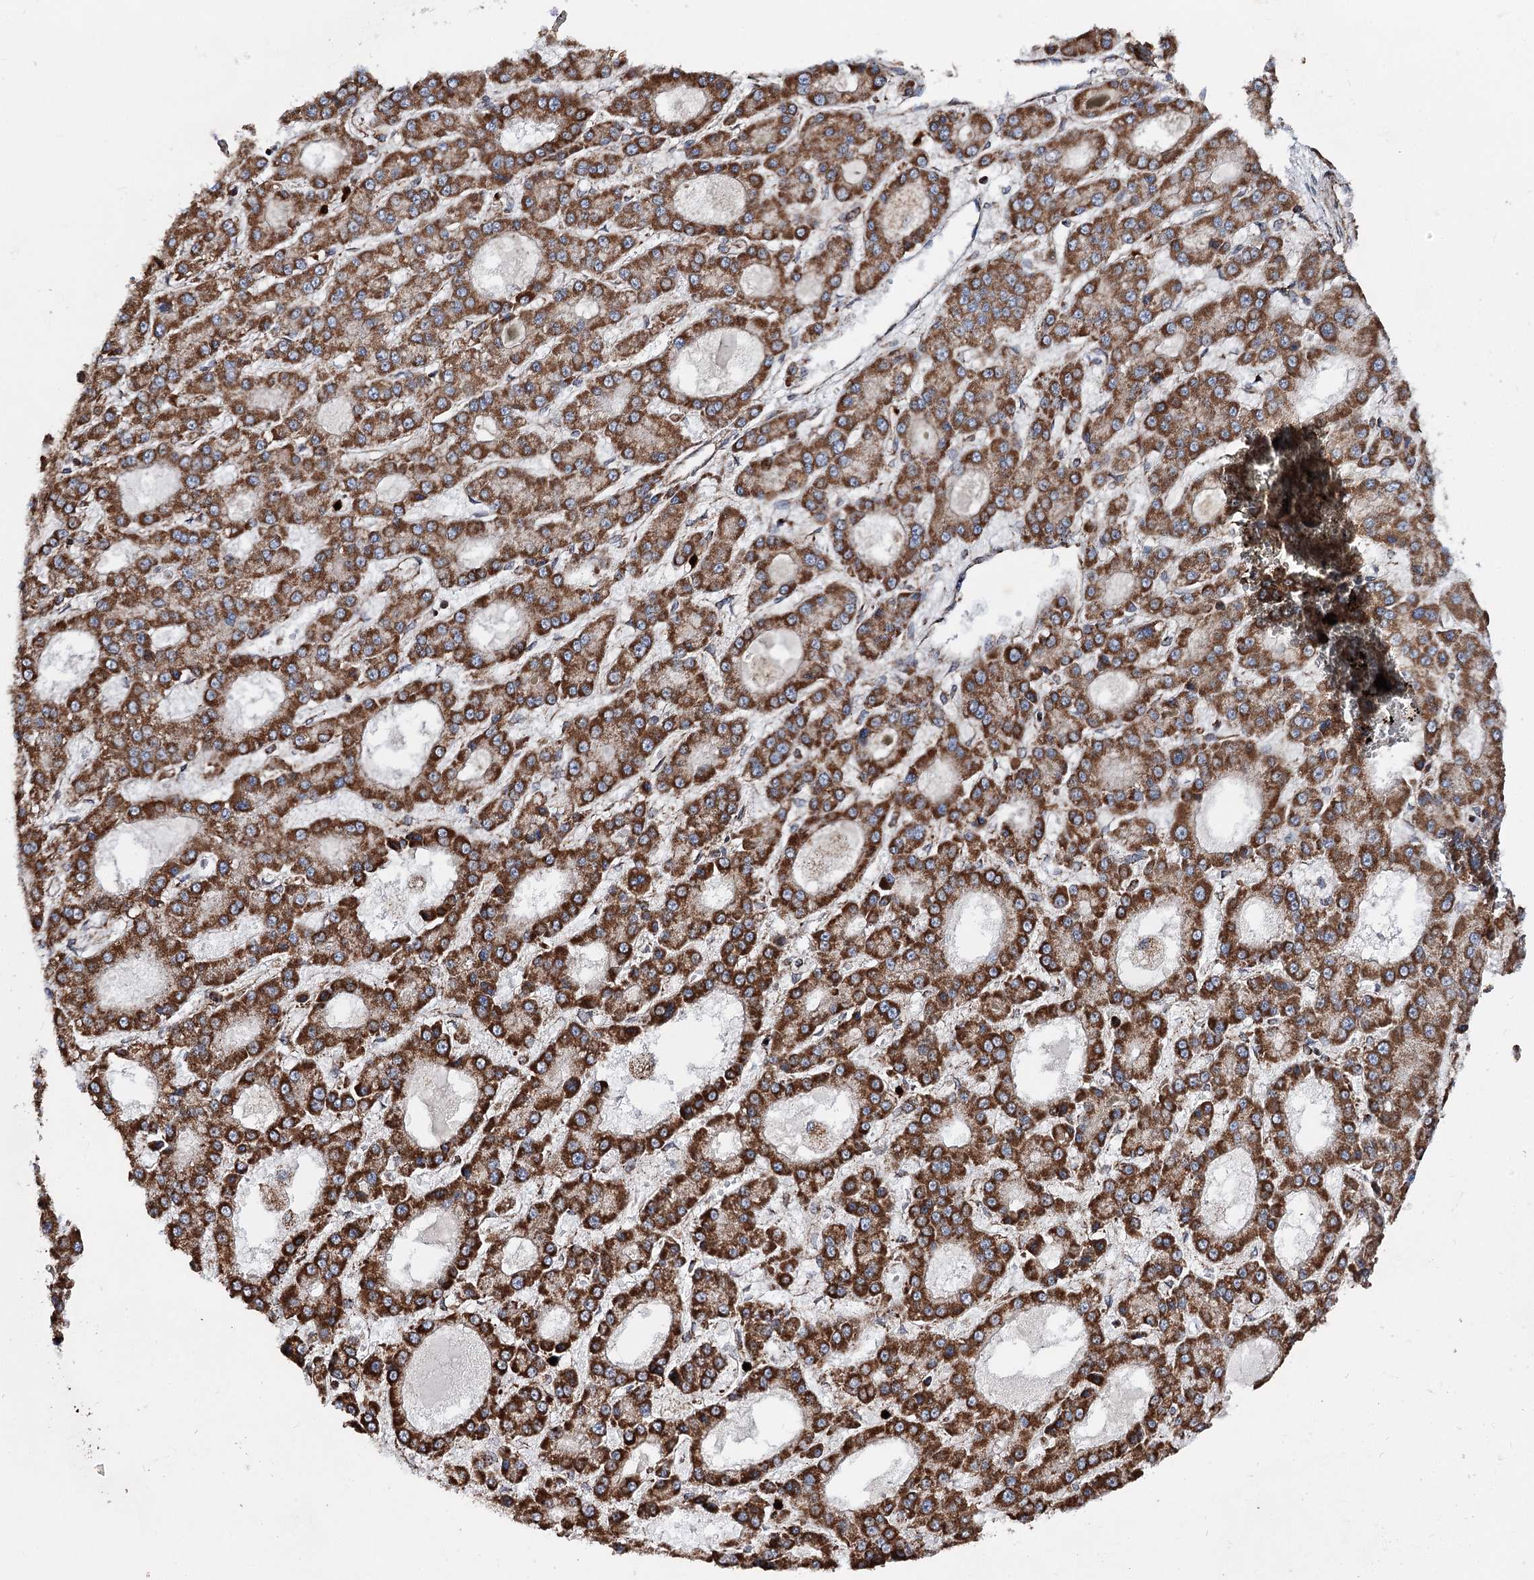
{"staining": {"intensity": "strong", "quantity": ">75%", "location": "cytoplasmic/membranous"}, "tissue": "liver cancer", "cell_type": "Tumor cells", "image_type": "cancer", "snomed": [{"axis": "morphology", "description": "Carcinoma, Hepatocellular, NOS"}, {"axis": "topography", "description": "Liver"}], "caption": "The photomicrograph demonstrates a brown stain indicating the presence of a protein in the cytoplasmic/membranous of tumor cells in hepatocellular carcinoma (liver).", "gene": "FGFR1OP2", "patient": {"sex": "male", "age": 70}}